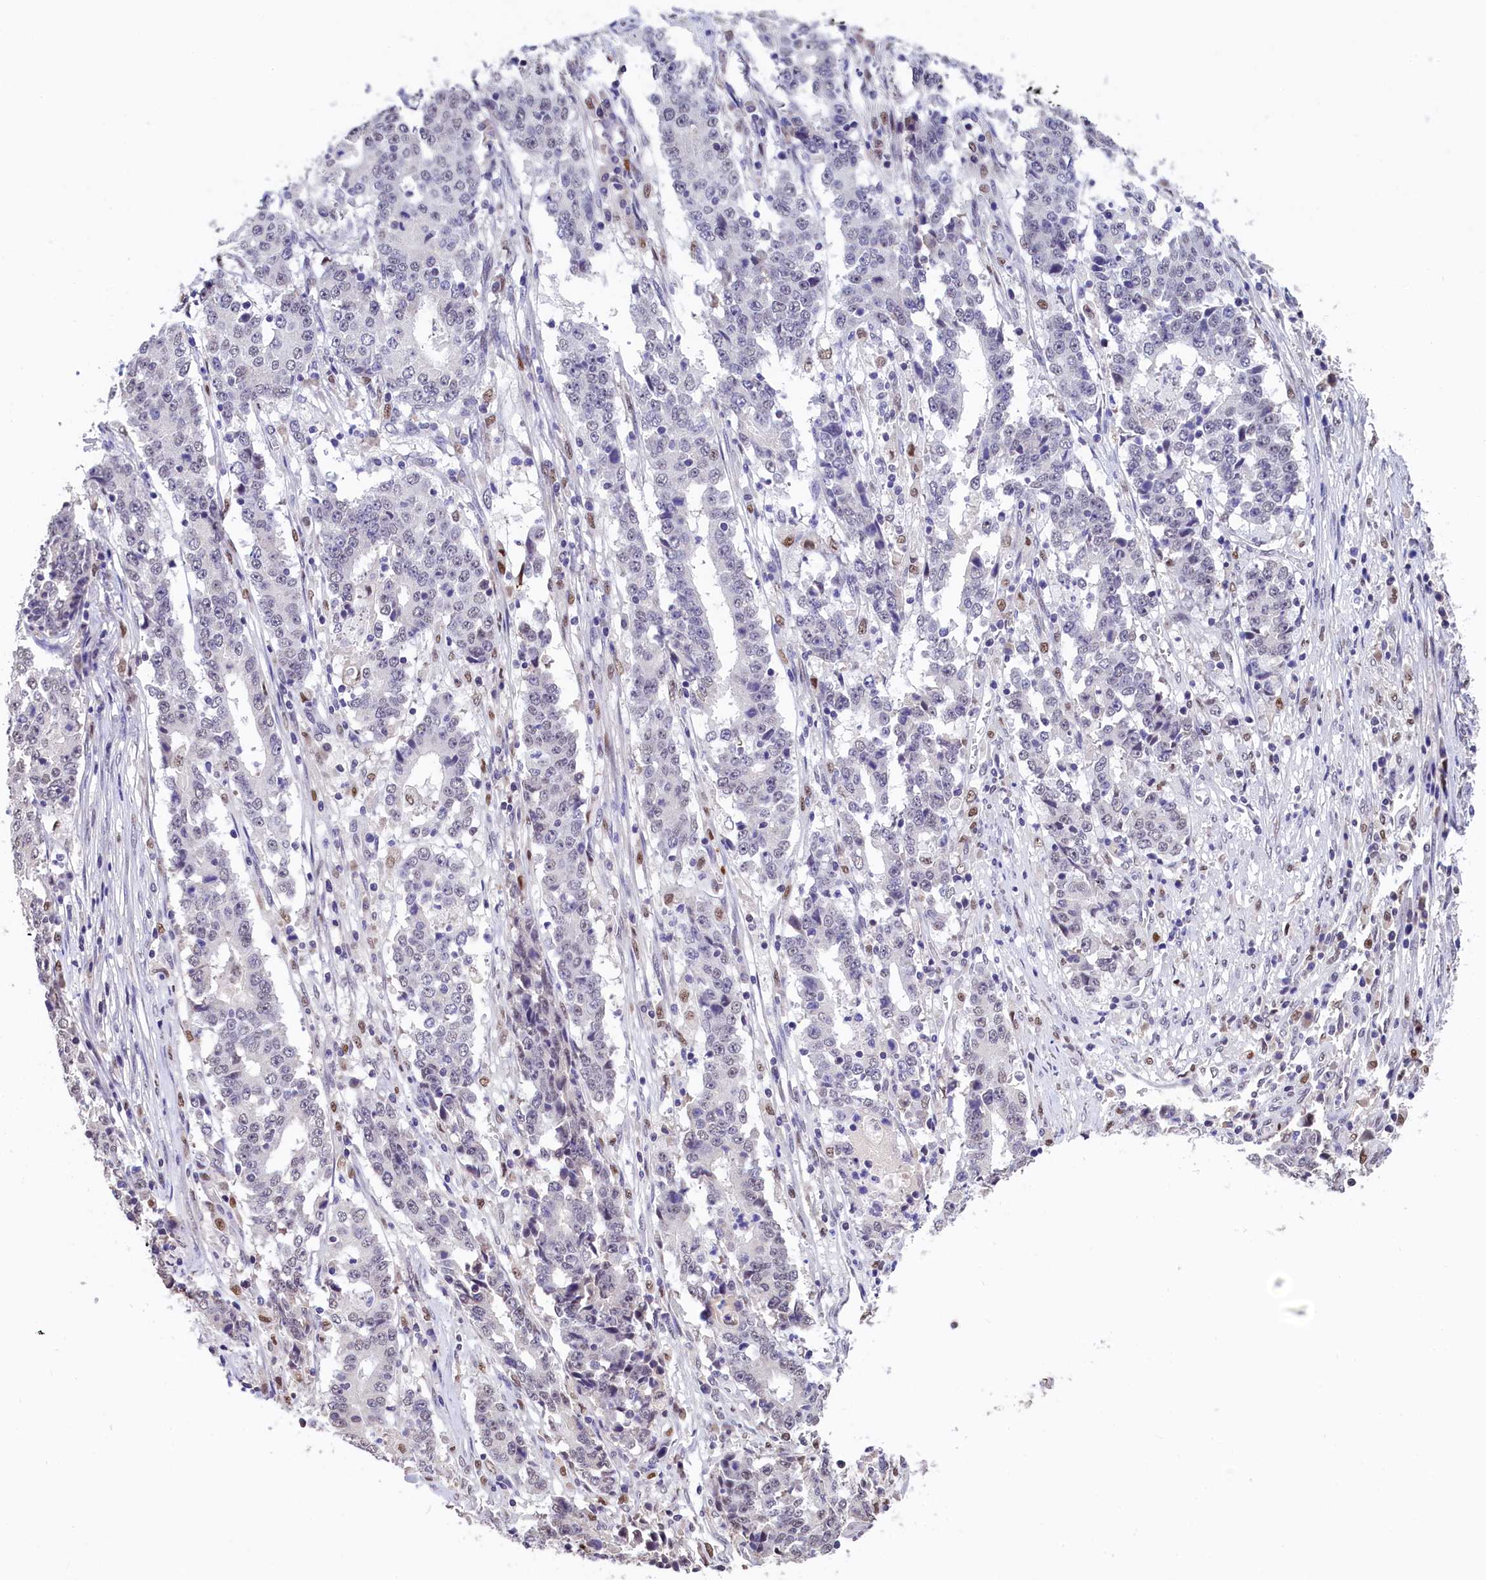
{"staining": {"intensity": "negative", "quantity": "none", "location": "none"}, "tissue": "stomach cancer", "cell_type": "Tumor cells", "image_type": "cancer", "snomed": [{"axis": "morphology", "description": "Adenocarcinoma, NOS"}, {"axis": "topography", "description": "Stomach"}], "caption": "Immunohistochemistry photomicrograph of neoplastic tissue: stomach cancer (adenocarcinoma) stained with DAB displays no significant protein expression in tumor cells.", "gene": "HECTD4", "patient": {"sex": "male", "age": 59}}